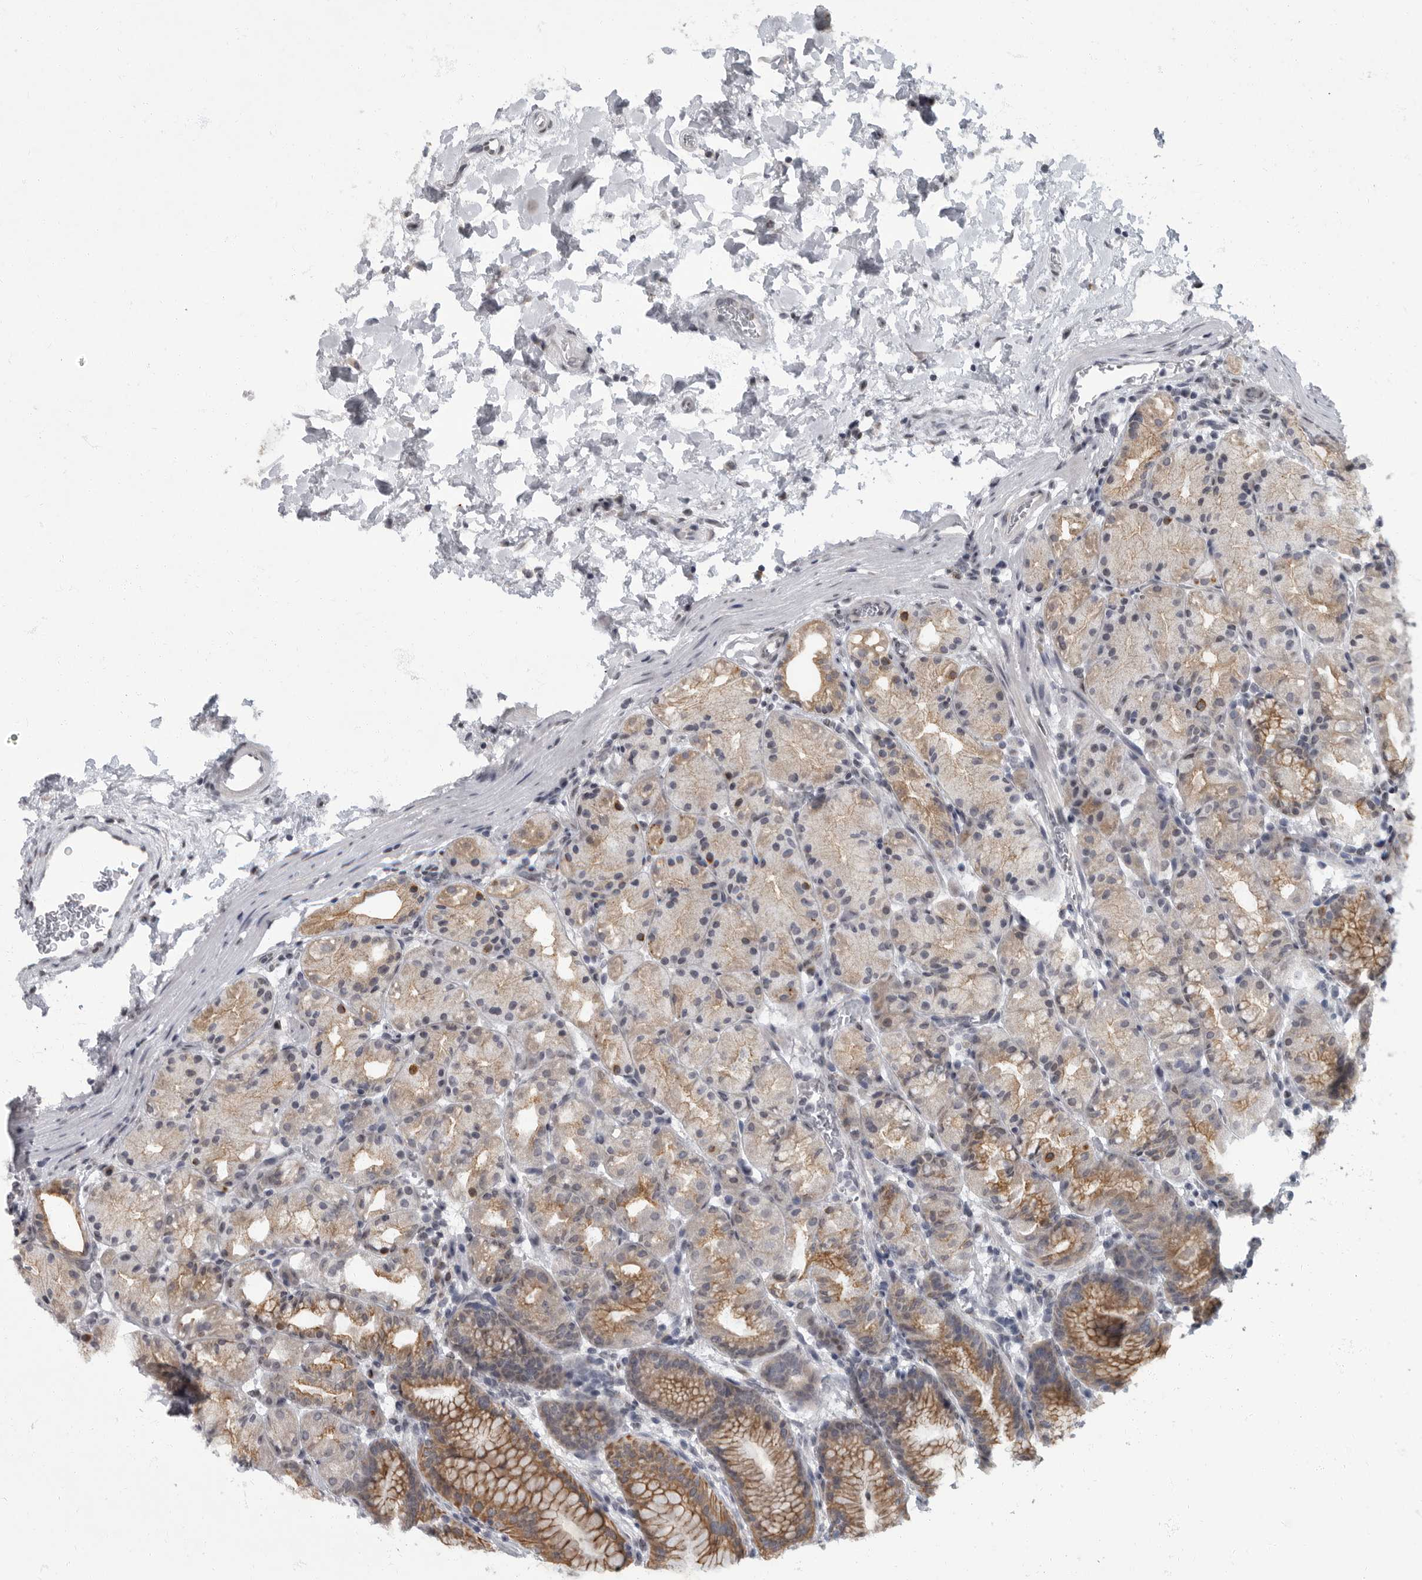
{"staining": {"intensity": "moderate", "quantity": "25%-75%", "location": "cytoplasmic/membranous"}, "tissue": "stomach", "cell_type": "Glandular cells", "image_type": "normal", "snomed": [{"axis": "morphology", "description": "Normal tissue, NOS"}, {"axis": "topography", "description": "Stomach, upper"}], "caption": "Glandular cells exhibit moderate cytoplasmic/membranous staining in about 25%-75% of cells in normal stomach.", "gene": "EVI5", "patient": {"sex": "male", "age": 48}}